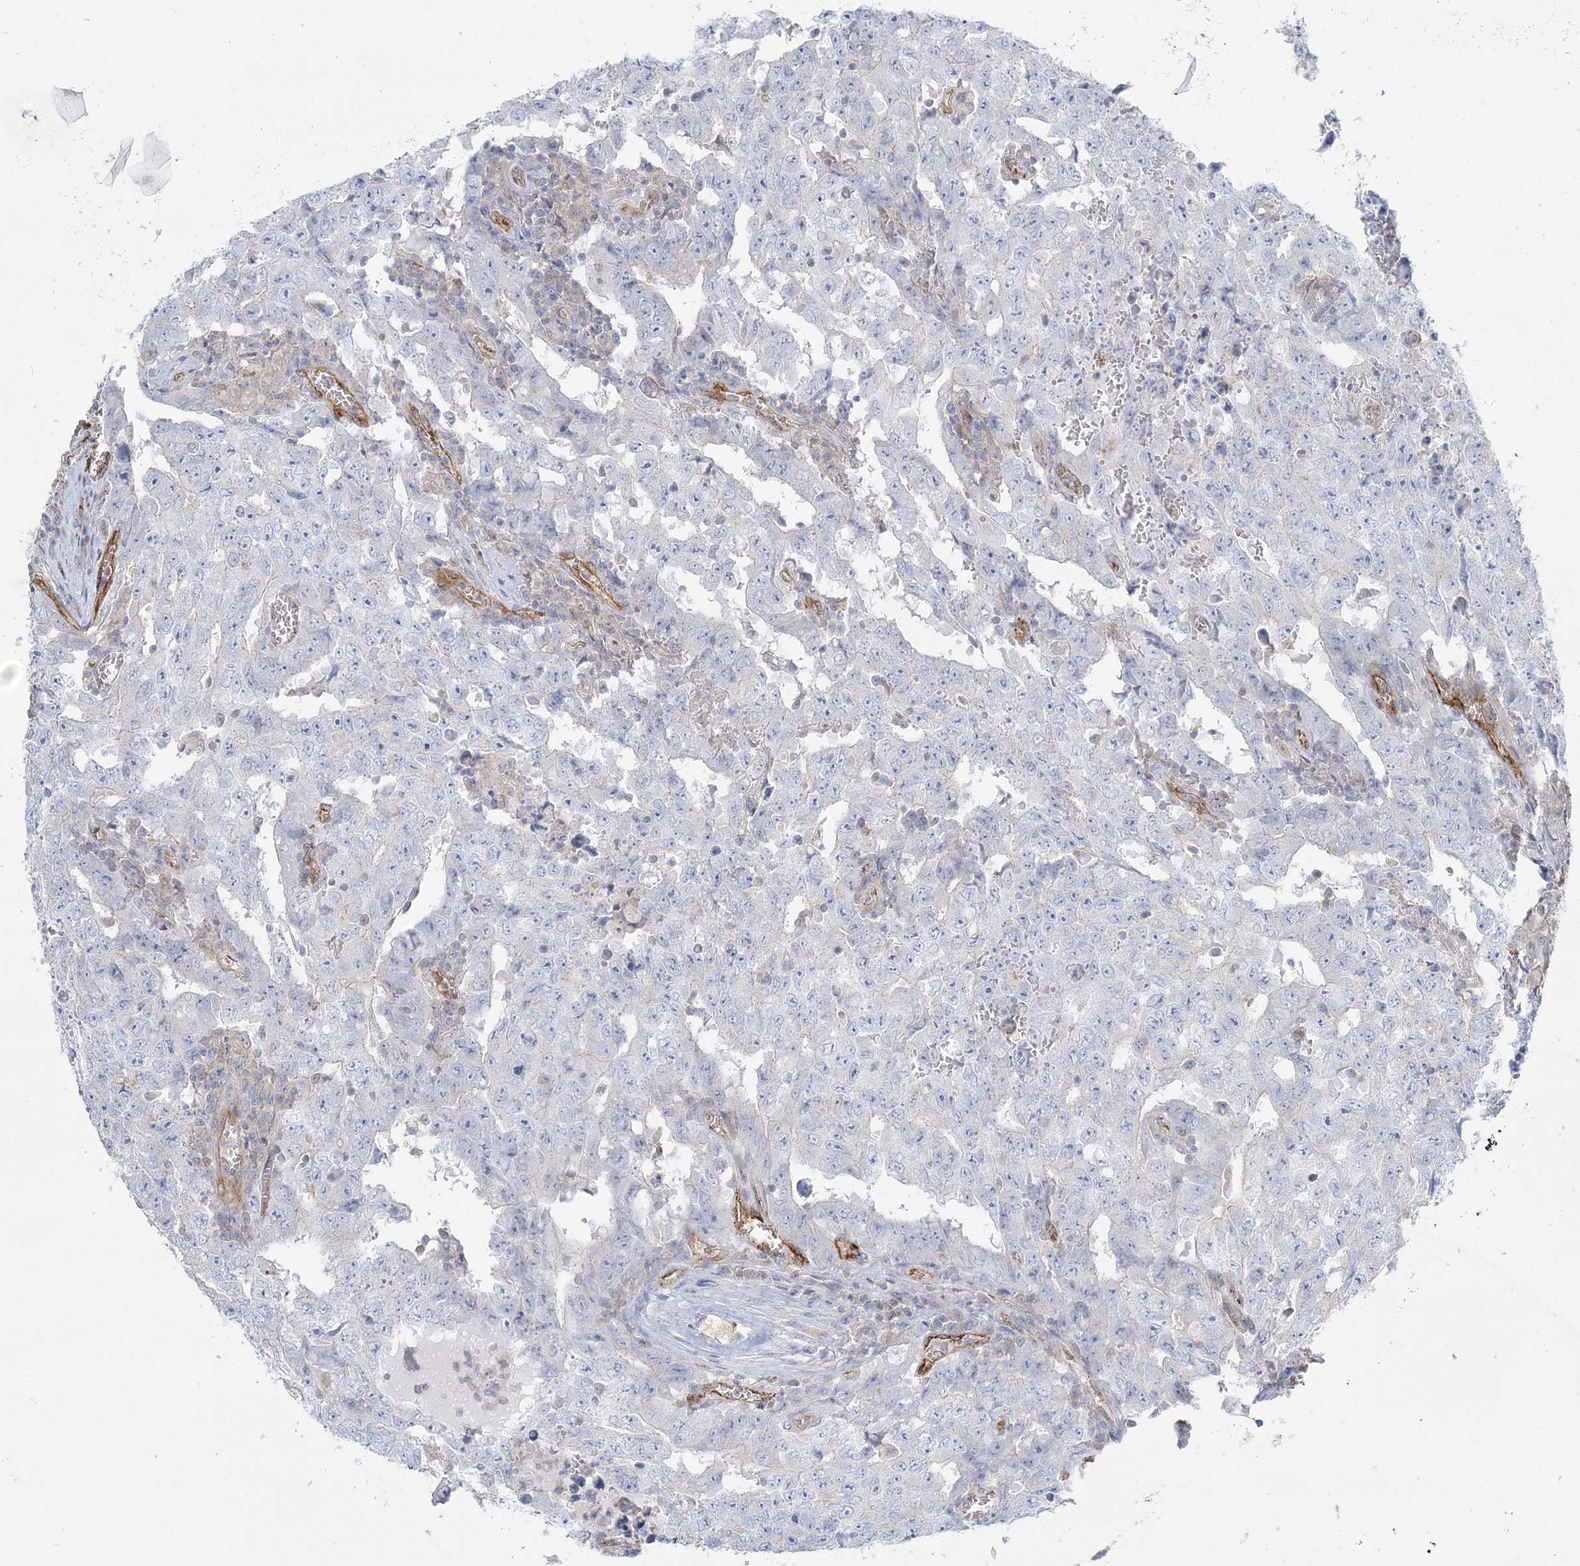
{"staining": {"intensity": "negative", "quantity": "none", "location": "none"}, "tissue": "testis cancer", "cell_type": "Tumor cells", "image_type": "cancer", "snomed": [{"axis": "morphology", "description": "Carcinoma, Embryonal, NOS"}, {"axis": "topography", "description": "Testis"}], "caption": "Immunohistochemical staining of human embryonal carcinoma (testis) reveals no significant positivity in tumor cells.", "gene": "INPP1", "patient": {"sex": "male", "age": 26}}